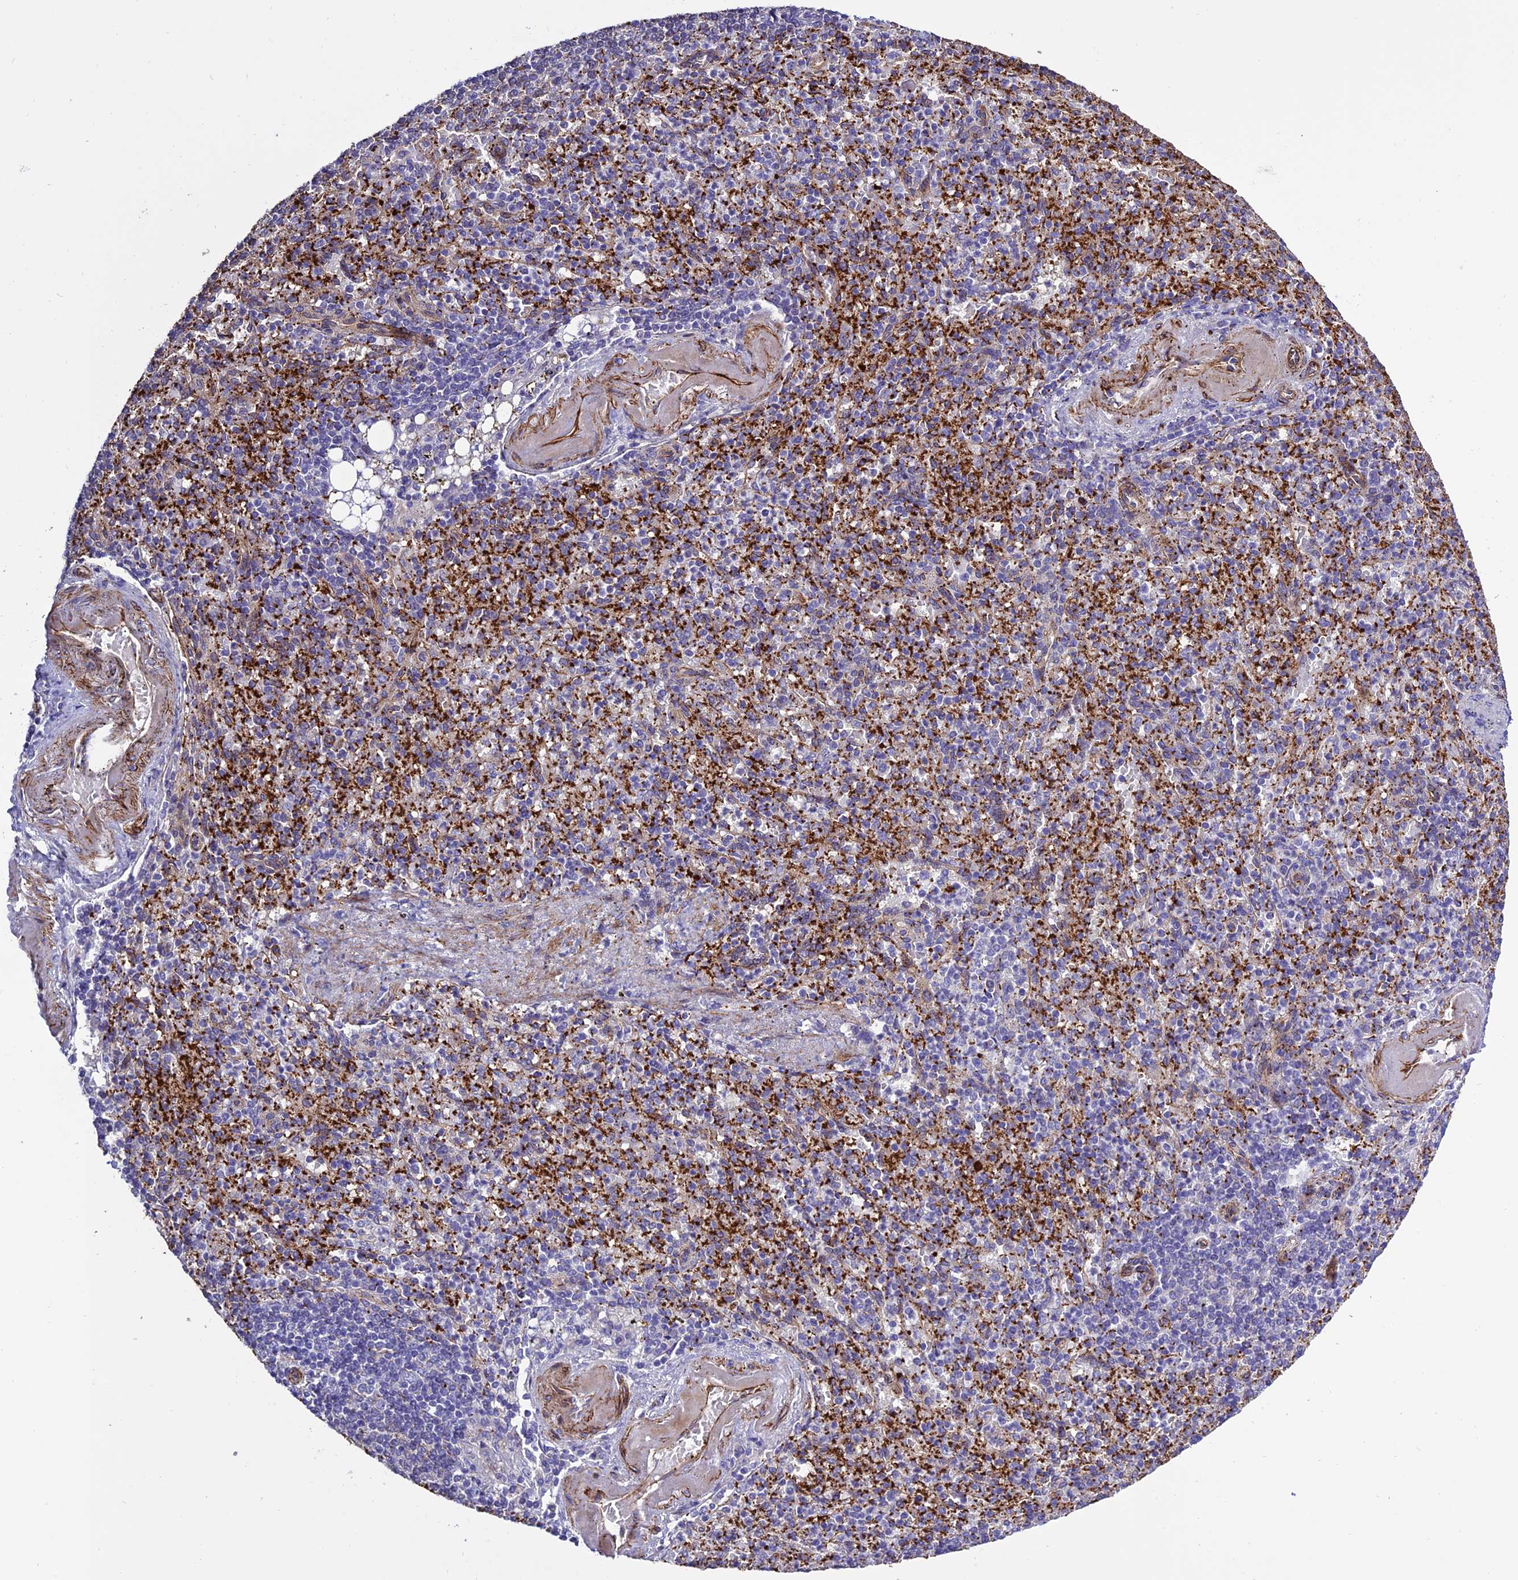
{"staining": {"intensity": "negative", "quantity": "none", "location": "none"}, "tissue": "spleen", "cell_type": "Cells in red pulp", "image_type": "normal", "snomed": [{"axis": "morphology", "description": "Normal tissue, NOS"}, {"axis": "topography", "description": "Spleen"}], "caption": "The immunohistochemistry image has no significant staining in cells in red pulp of spleen. (DAB IHC visualized using brightfield microscopy, high magnification).", "gene": "REX1BD", "patient": {"sex": "female", "age": 74}}